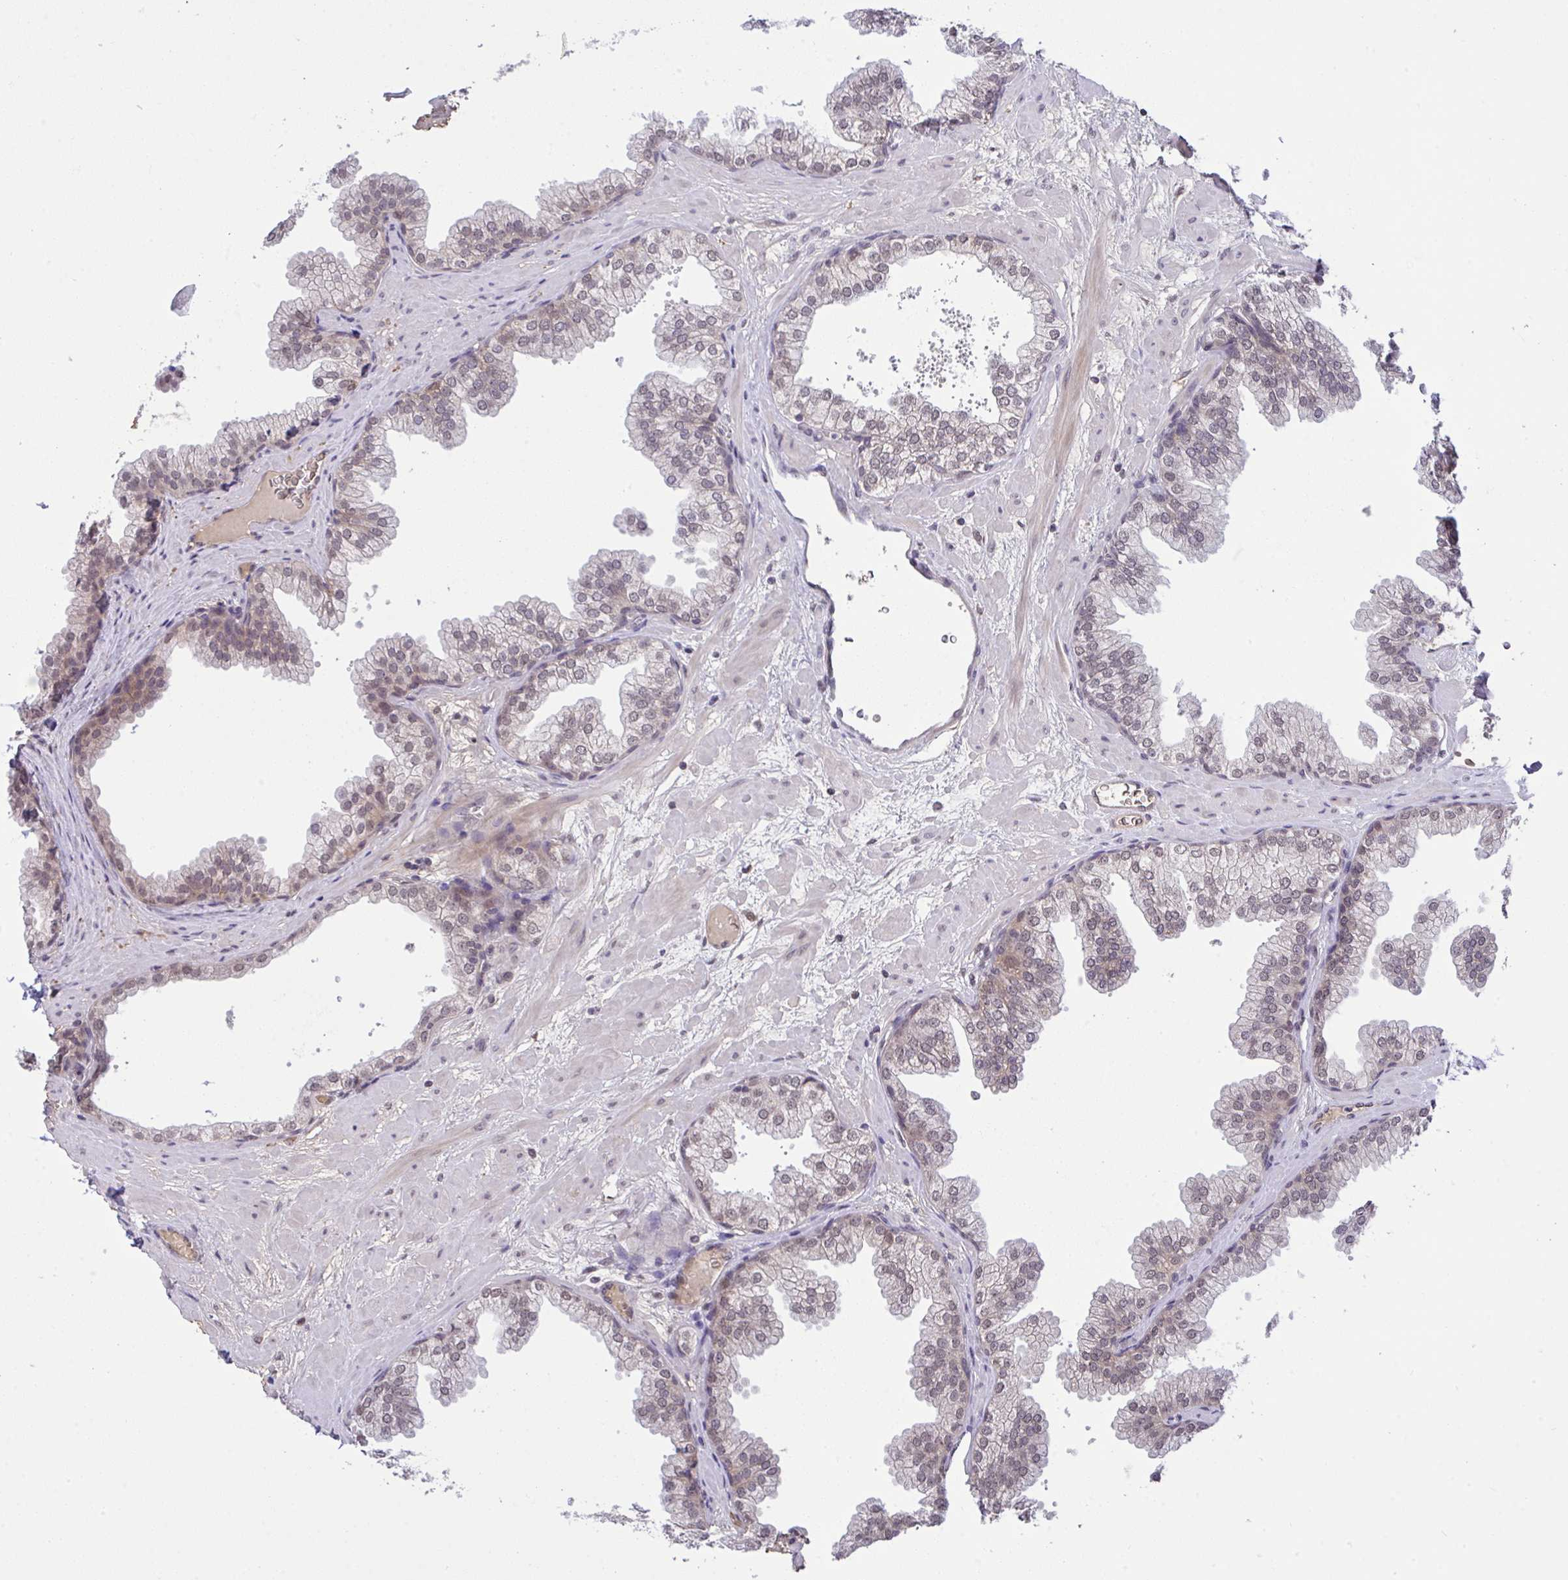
{"staining": {"intensity": "moderate", "quantity": "25%-75%", "location": "cytoplasmic/membranous,nuclear"}, "tissue": "prostate", "cell_type": "Glandular cells", "image_type": "normal", "snomed": [{"axis": "morphology", "description": "Normal tissue, NOS"}, {"axis": "topography", "description": "Prostate"}], "caption": "A medium amount of moderate cytoplasmic/membranous,nuclear positivity is present in approximately 25%-75% of glandular cells in benign prostate.", "gene": "C9orf64", "patient": {"sex": "male", "age": 37}}